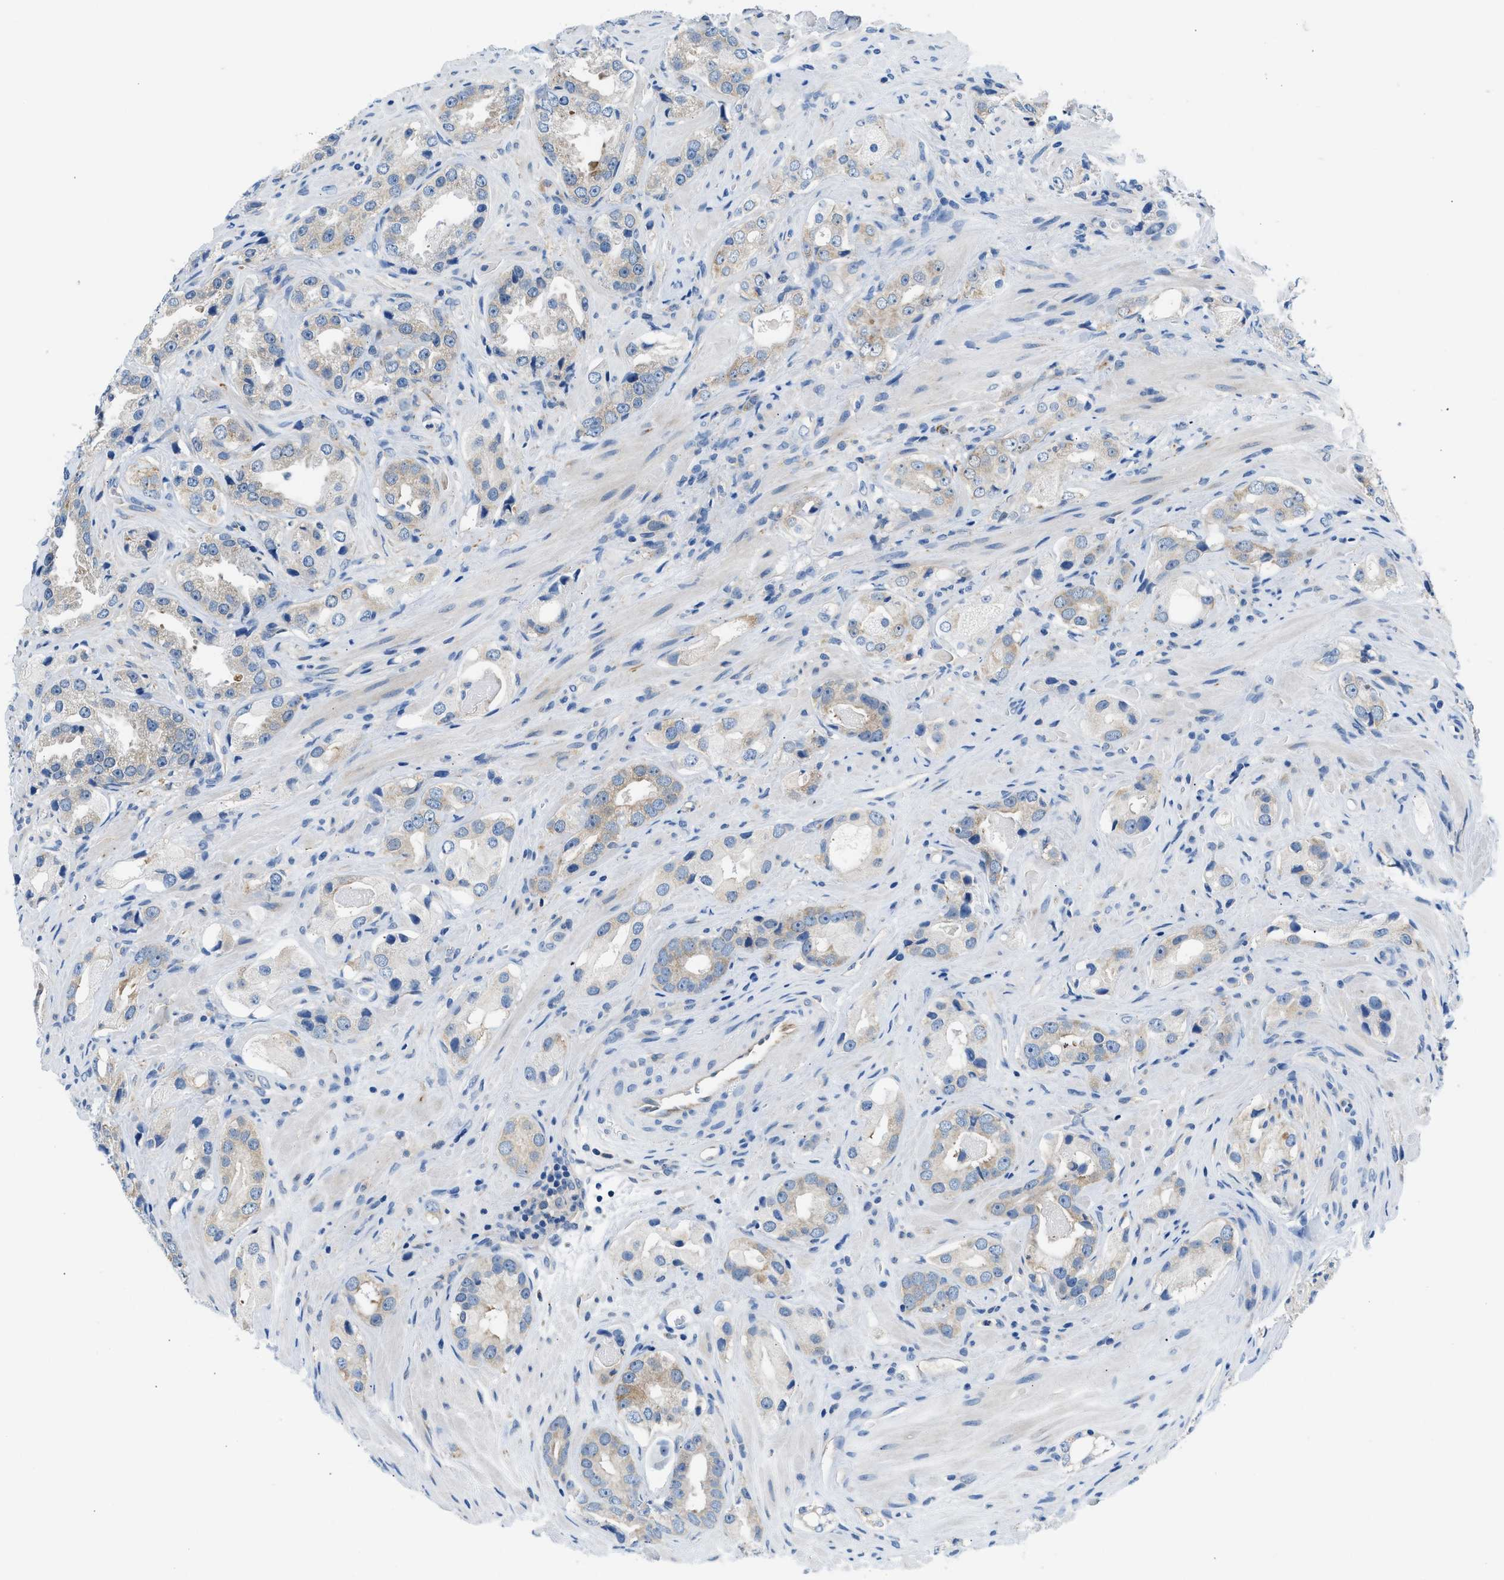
{"staining": {"intensity": "weak", "quantity": "<25%", "location": "cytoplasmic/membranous"}, "tissue": "prostate cancer", "cell_type": "Tumor cells", "image_type": "cancer", "snomed": [{"axis": "morphology", "description": "Adenocarcinoma, High grade"}, {"axis": "topography", "description": "Prostate"}], "caption": "Immunohistochemical staining of human prostate cancer displays no significant staining in tumor cells. (DAB IHC visualized using brightfield microscopy, high magnification).", "gene": "BNC2", "patient": {"sex": "male", "age": 63}}